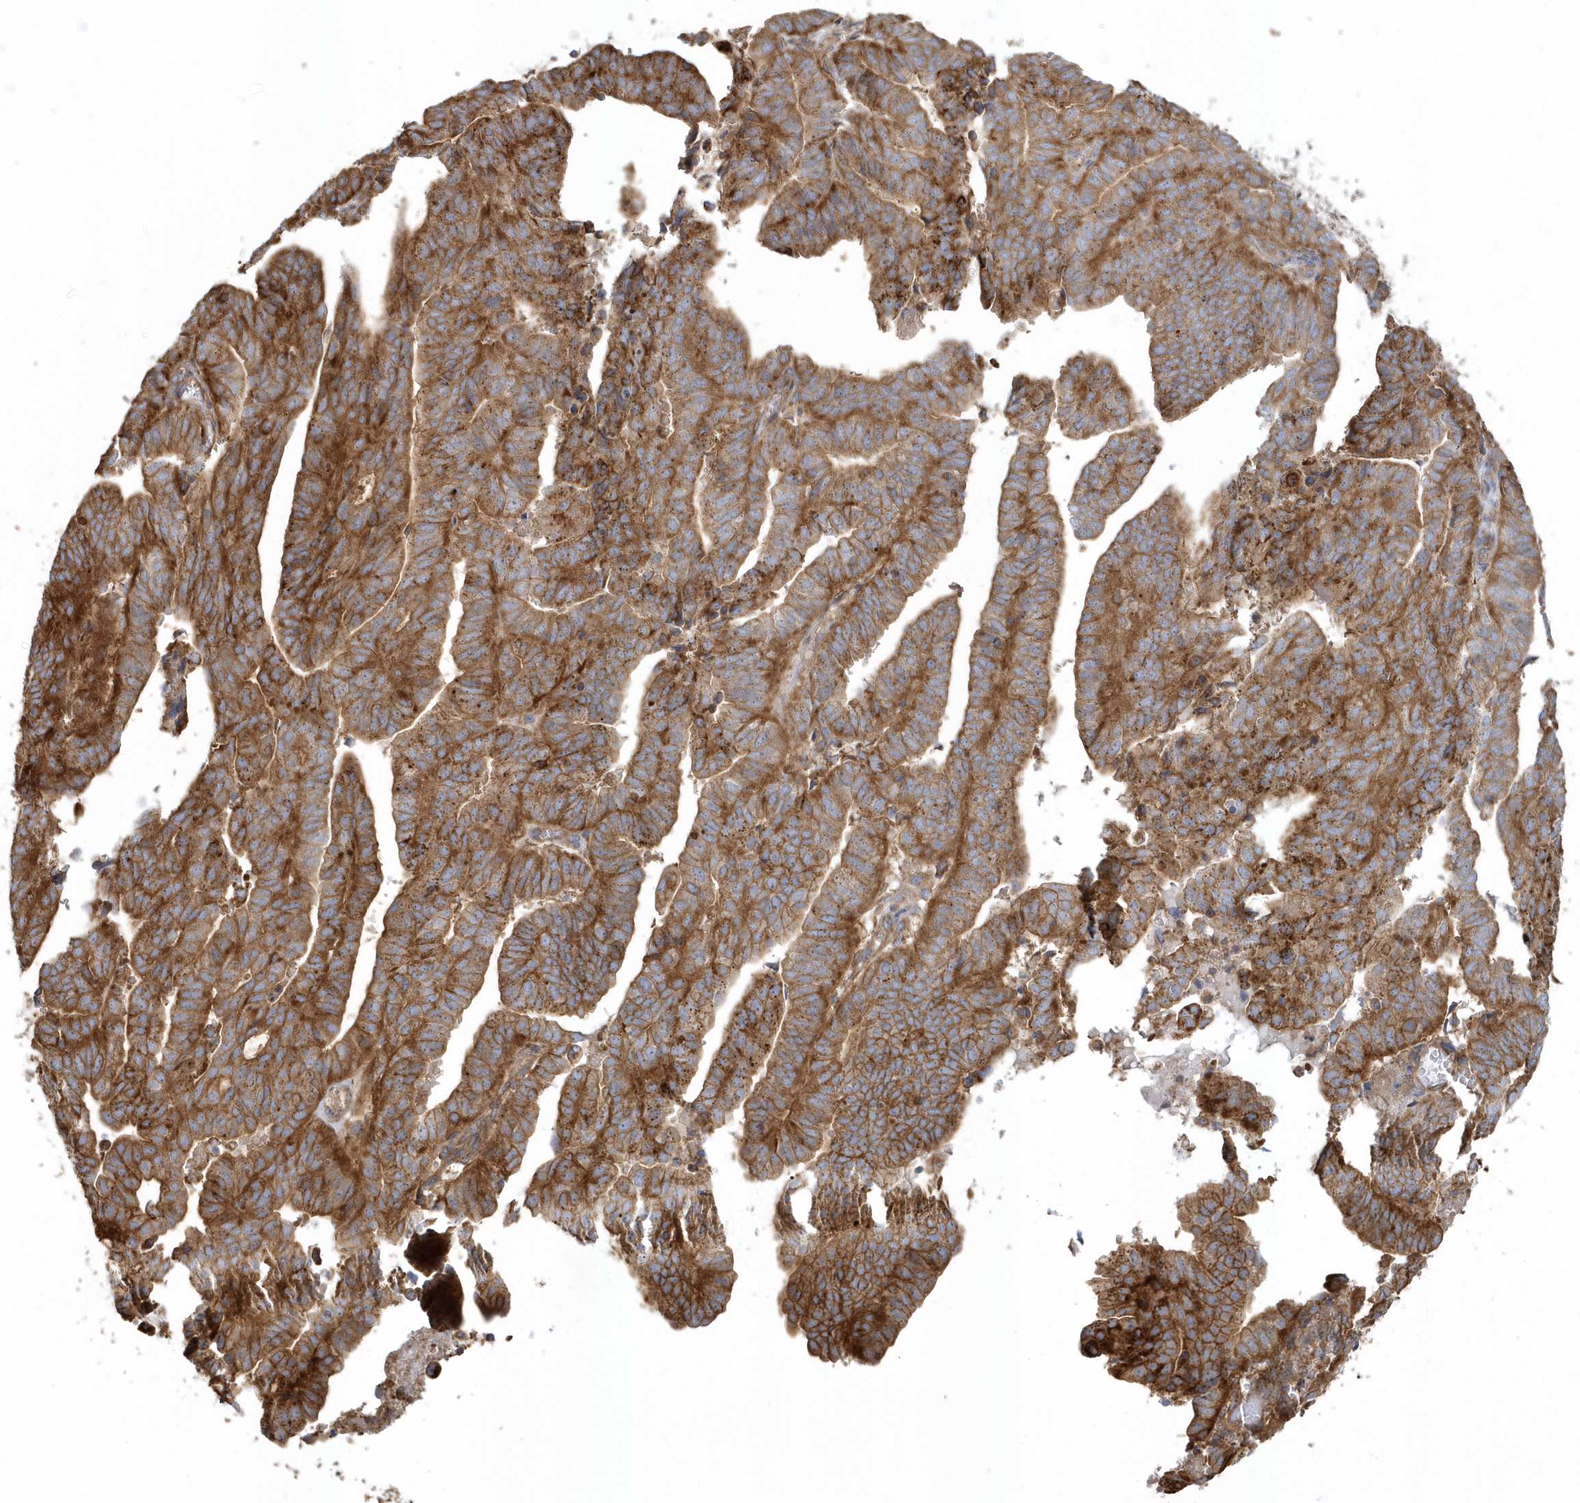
{"staining": {"intensity": "strong", "quantity": ">75%", "location": "cytoplasmic/membranous"}, "tissue": "endometrial cancer", "cell_type": "Tumor cells", "image_type": "cancer", "snomed": [{"axis": "morphology", "description": "Adenocarcinoma, NOS"}, {"axis": "topography", "description": "Uterus"}], "caption": "Immunohistochemical staining of endometrial cancer reveals strong cytoplasmic/membranous protein expression in about >75% of tumor cells. The protein is stained brown, and the nuclei are stained in blue (DAB IHC with brightfield microscopy, high magnification).", "gene": "TRAIP", "patient": {"sex": "female", "age": 77}}